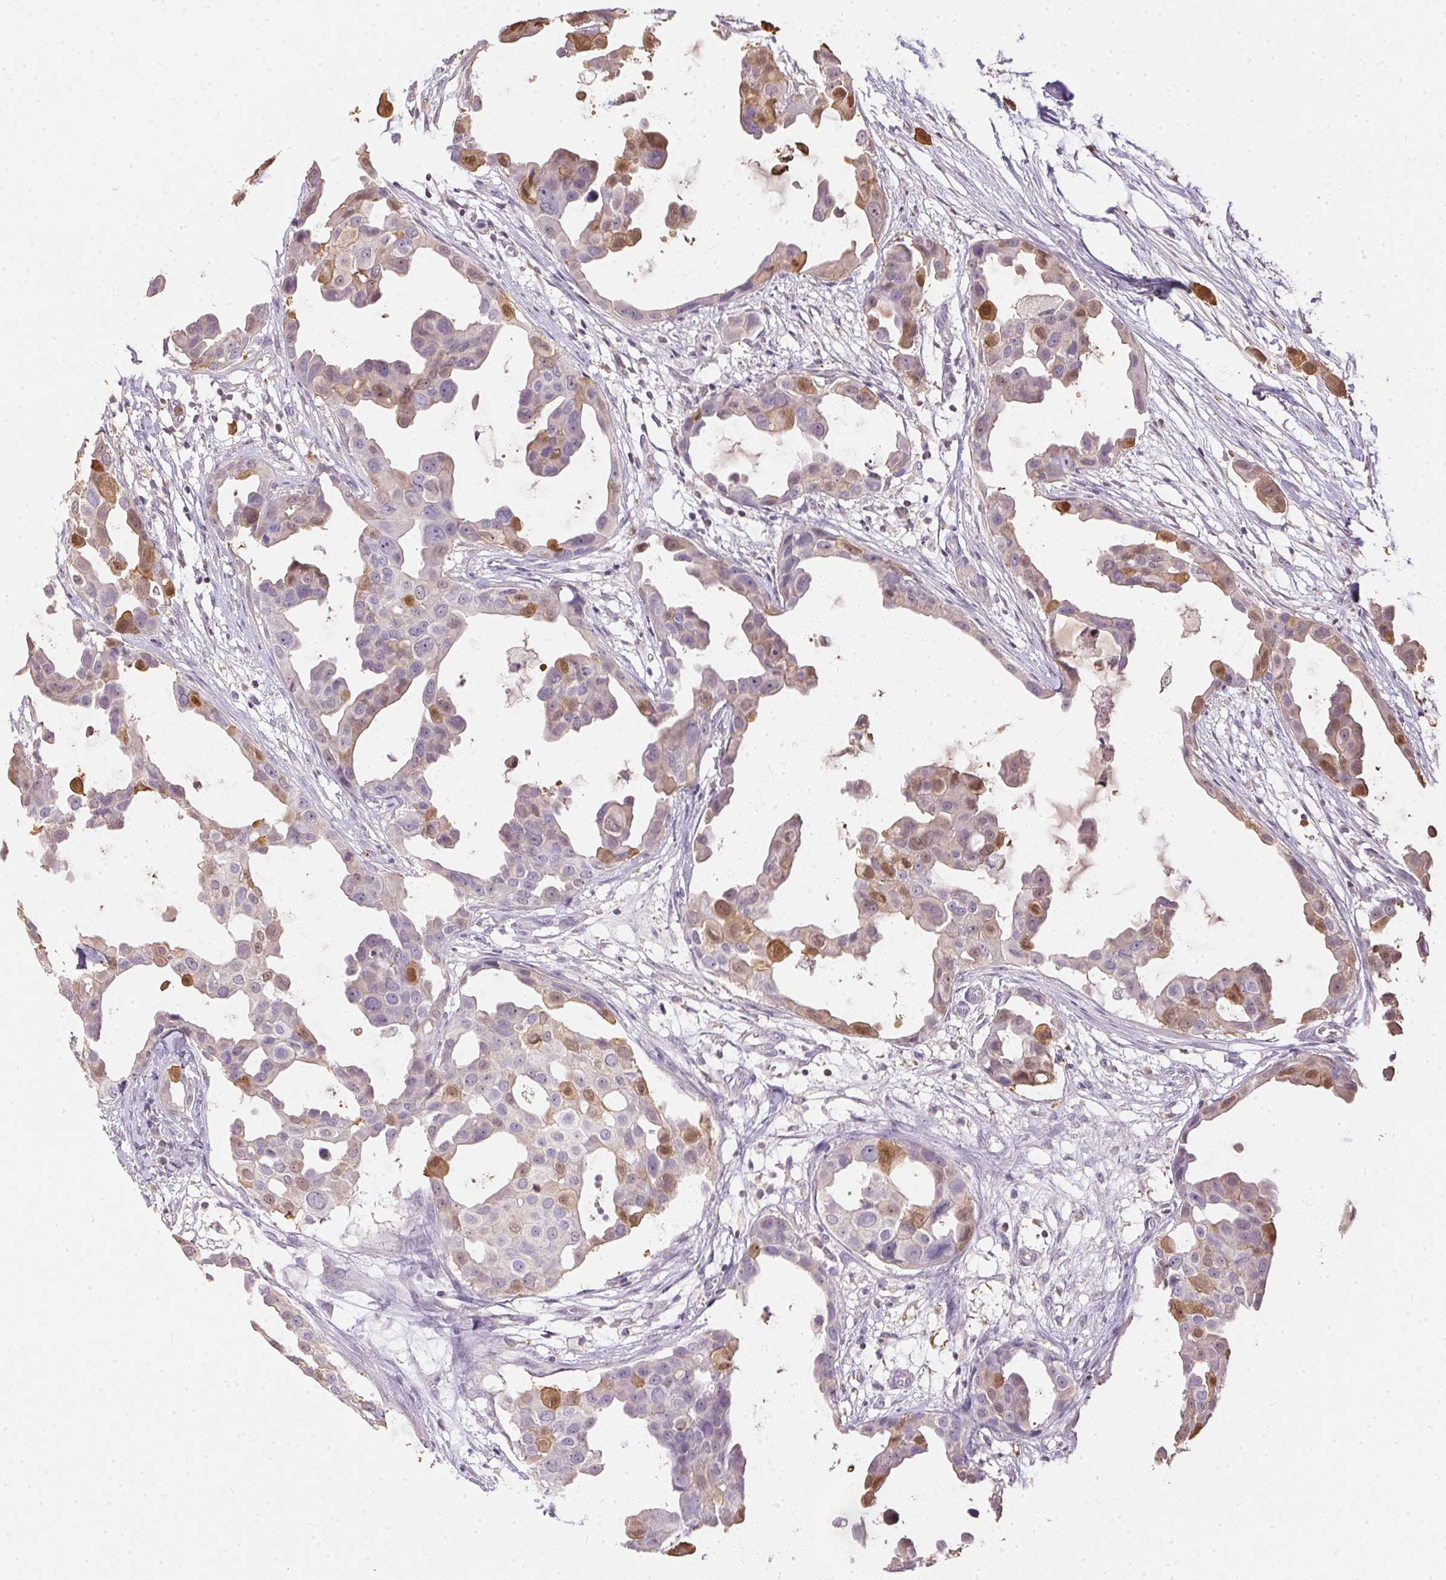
{"staining": {"intensity": "moderate", "quantity": "<25%", "location": "cytoplasmic/membranous,nuclear"}, "tissue": "breast cancer", "cell_type": "Tumor cells", "image_type": "cancer", "snomed": [{"axis": "morphology", "description": "Duct carcinoma"}, {"axis": "topography", "description": "Breast"}], "caption": "Immunohistochemical staining of human breast intraductal carcinoma demonstrates low levels of moderate cytoplasmic/membranous and nuclear positivity in about <25% of tumor cells.", "gene": "S100A3", "patient": {"sex": "female", "age": 38}}